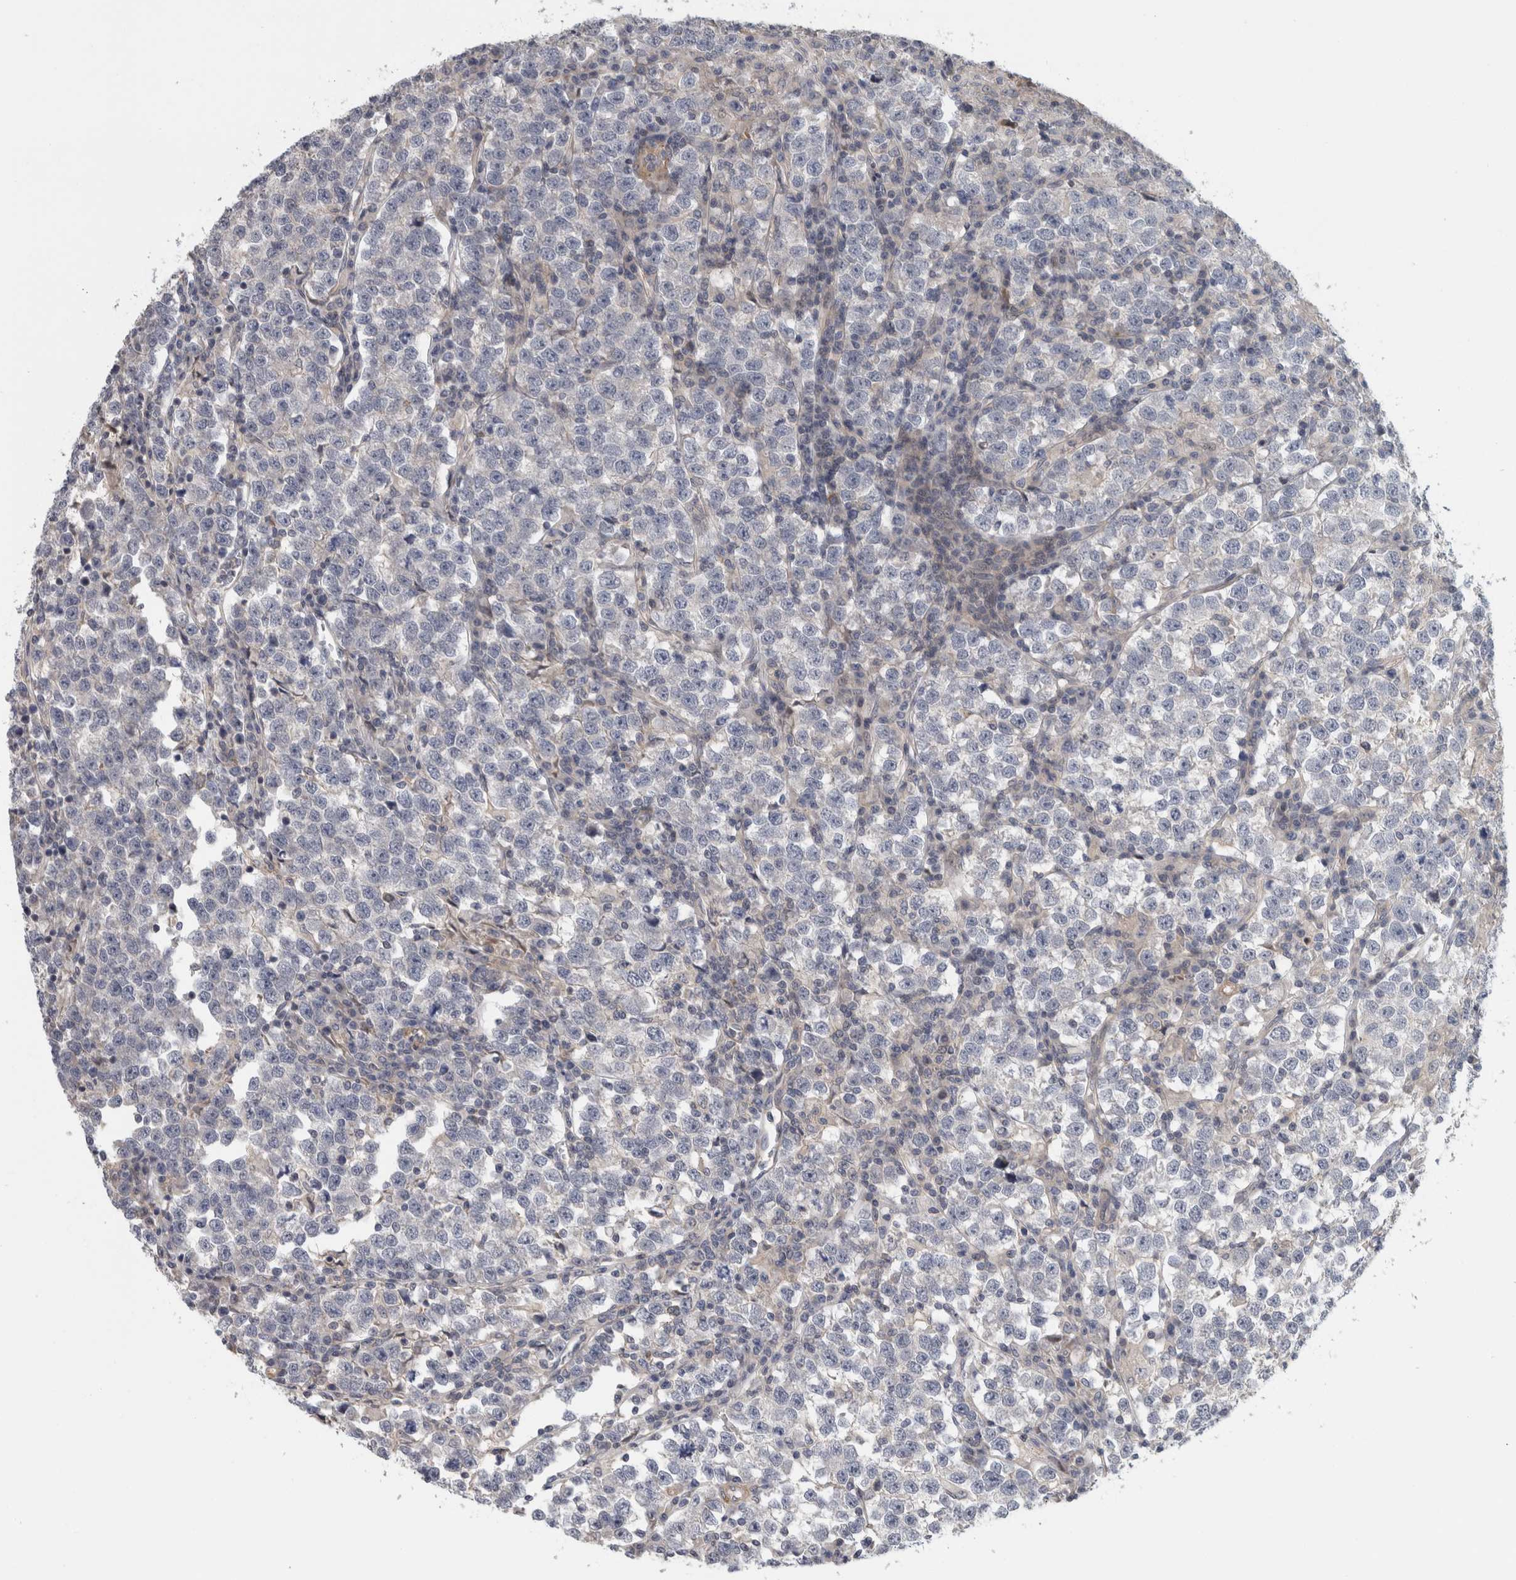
{"staining": {"intensity": "negative", "quantity": "none", "location": "none"}, "tissue": "testis cancer", "cell_type": "Tumor cells", "image_type": "cancer", "snomed": [{"axis": "morphology", "description": "Normal tissue, NOS"}, {"axis": "morphology", "description": "Seminoma, NOS"}, {"axis": "topography", "description": "Testis"}], "caption": "Tumor cells are negative for protein expression in human seminoma (testis).", "gene": "ZNF804B", "patient": {"sex": "male", "age": 43}}